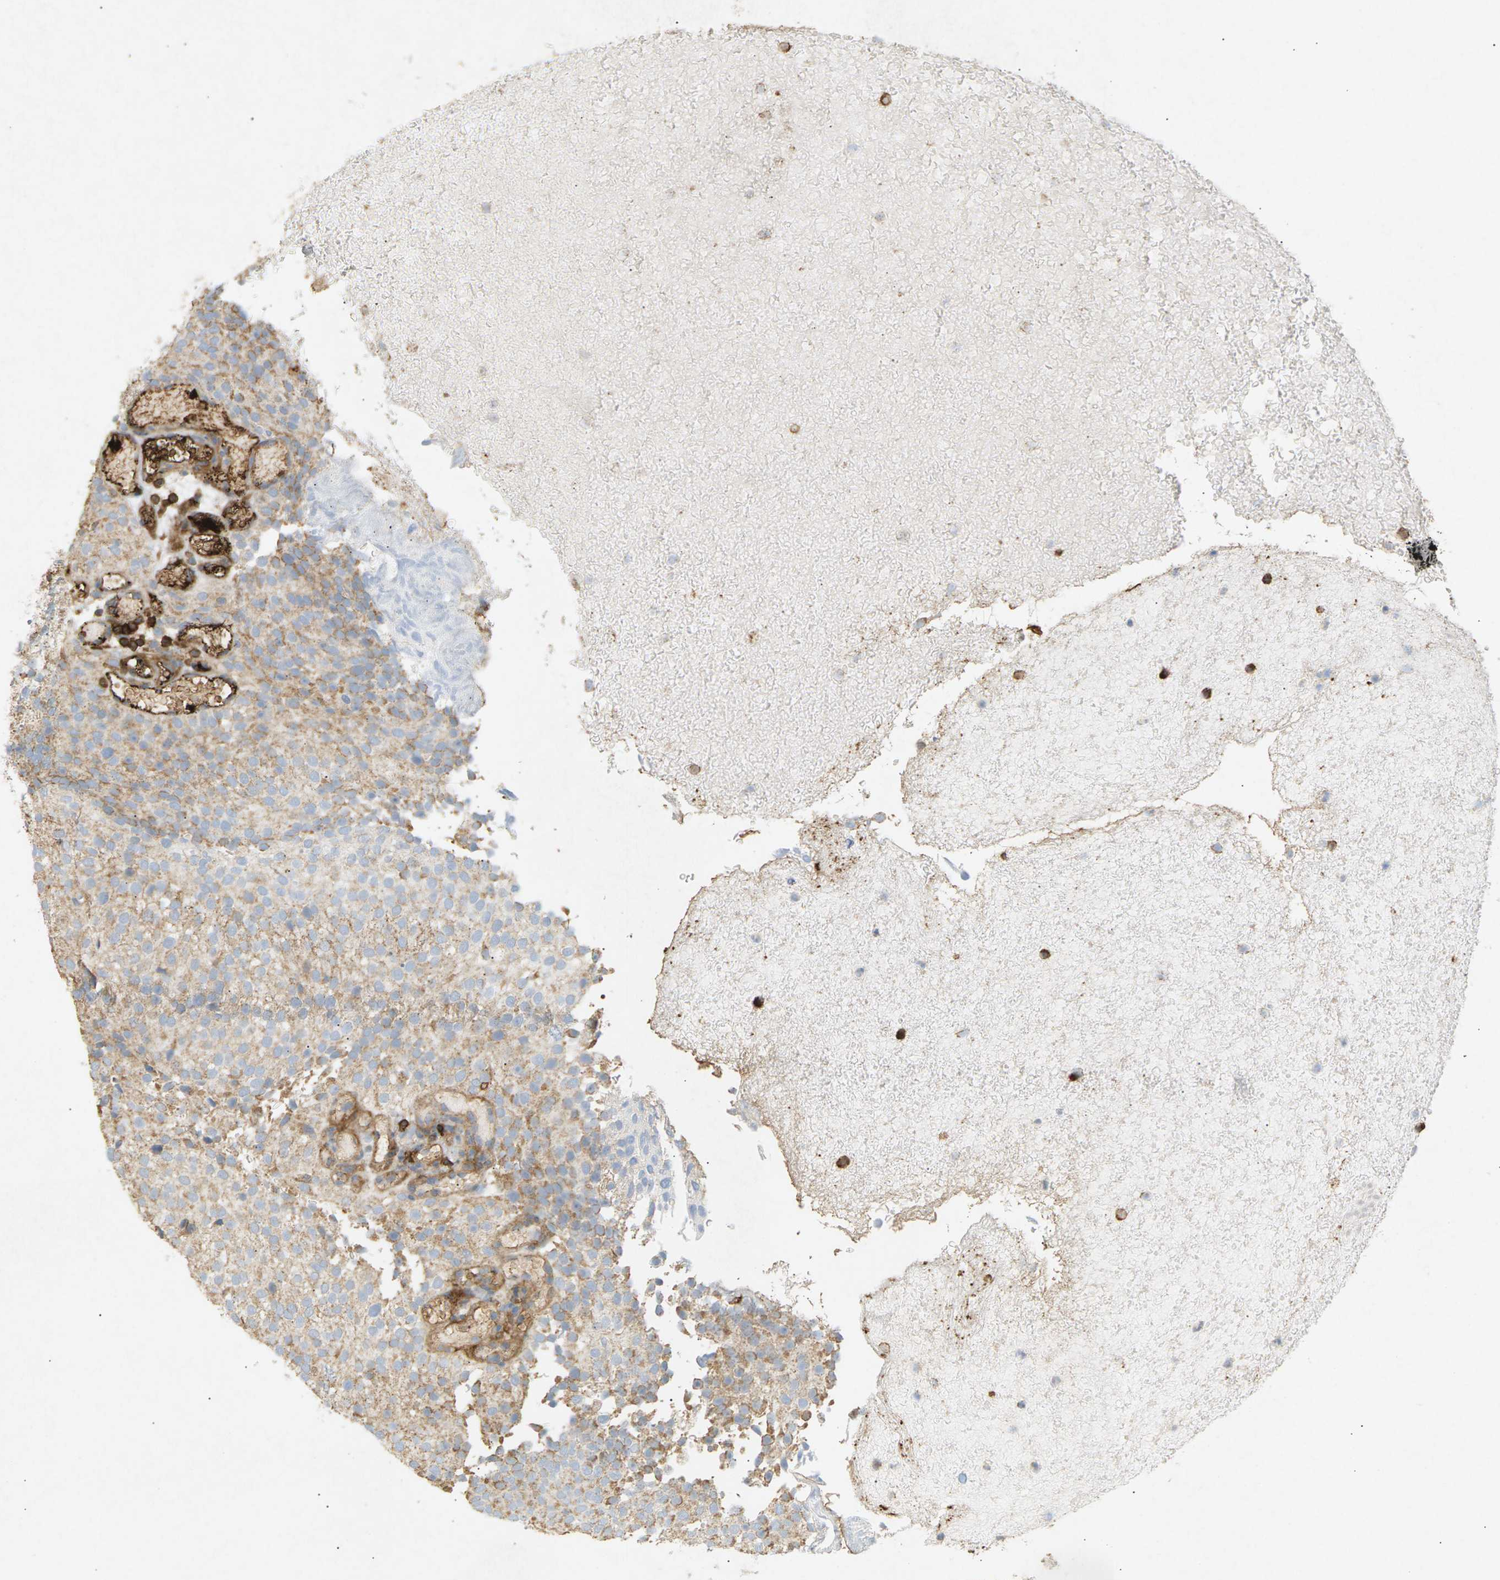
{"staining": {"intensity": "weak", "quantity": ">75%", "location": "cytoplasmic/membranous"}, "tissue": "urothelial cancer", "cell_type": "Tumor cells", "image_type": "cancer", "snomed": [{"axis": "morphology", "description": "Urothelial carcinoma, Low grade"}, {"axis": "topography", "description": "Urinary bladder"}], "caption": "Immunohistochemistry histopathology image of human urothelial carcinoma (low-grade) stained for a protein (brown), which exhibits low levels of weak cytoplasmic/membranous staining in approximately >75% of tumor cells.", "gene": "LIME1", "patient": {"sex": "male", "age": 78}}